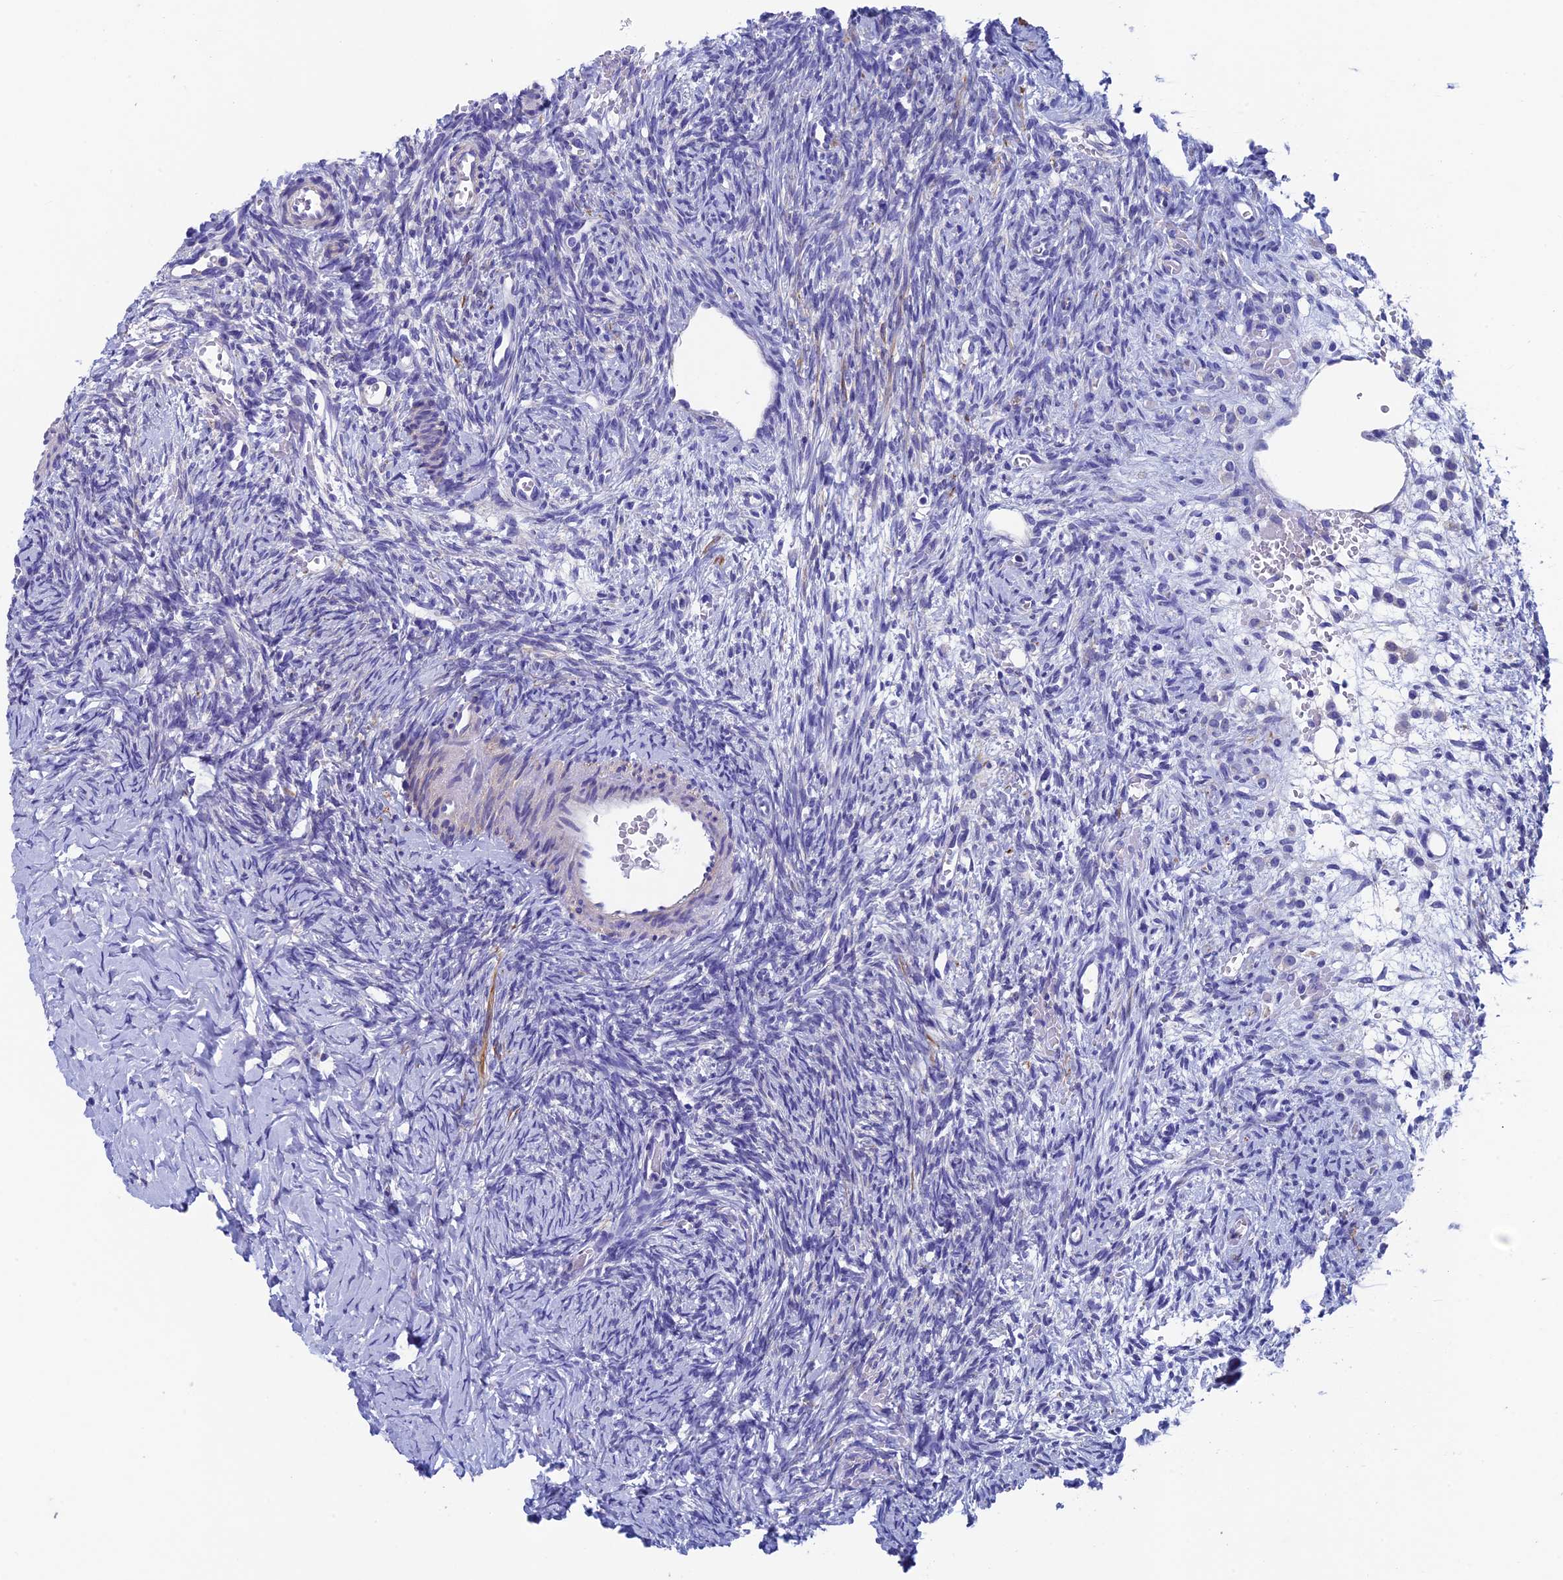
{"staining": {"intensity": "negative", "quantity": "none", "location": "none"}, "tissue": "ovary", "cell_type": "Ovarian stroma cells", "image_type": "normal", "snomed": [{"axis": "morphology", "description": "Normal tissue, NOS"}, {"axis": "topography", "description": "Ovary"}], "caption": "Immunohistochemical staining of benign ovary shows no significant expression in ovarian stroma cells.", "gene": "ADH7", "patient": {"sex": "female", "age": 39}}